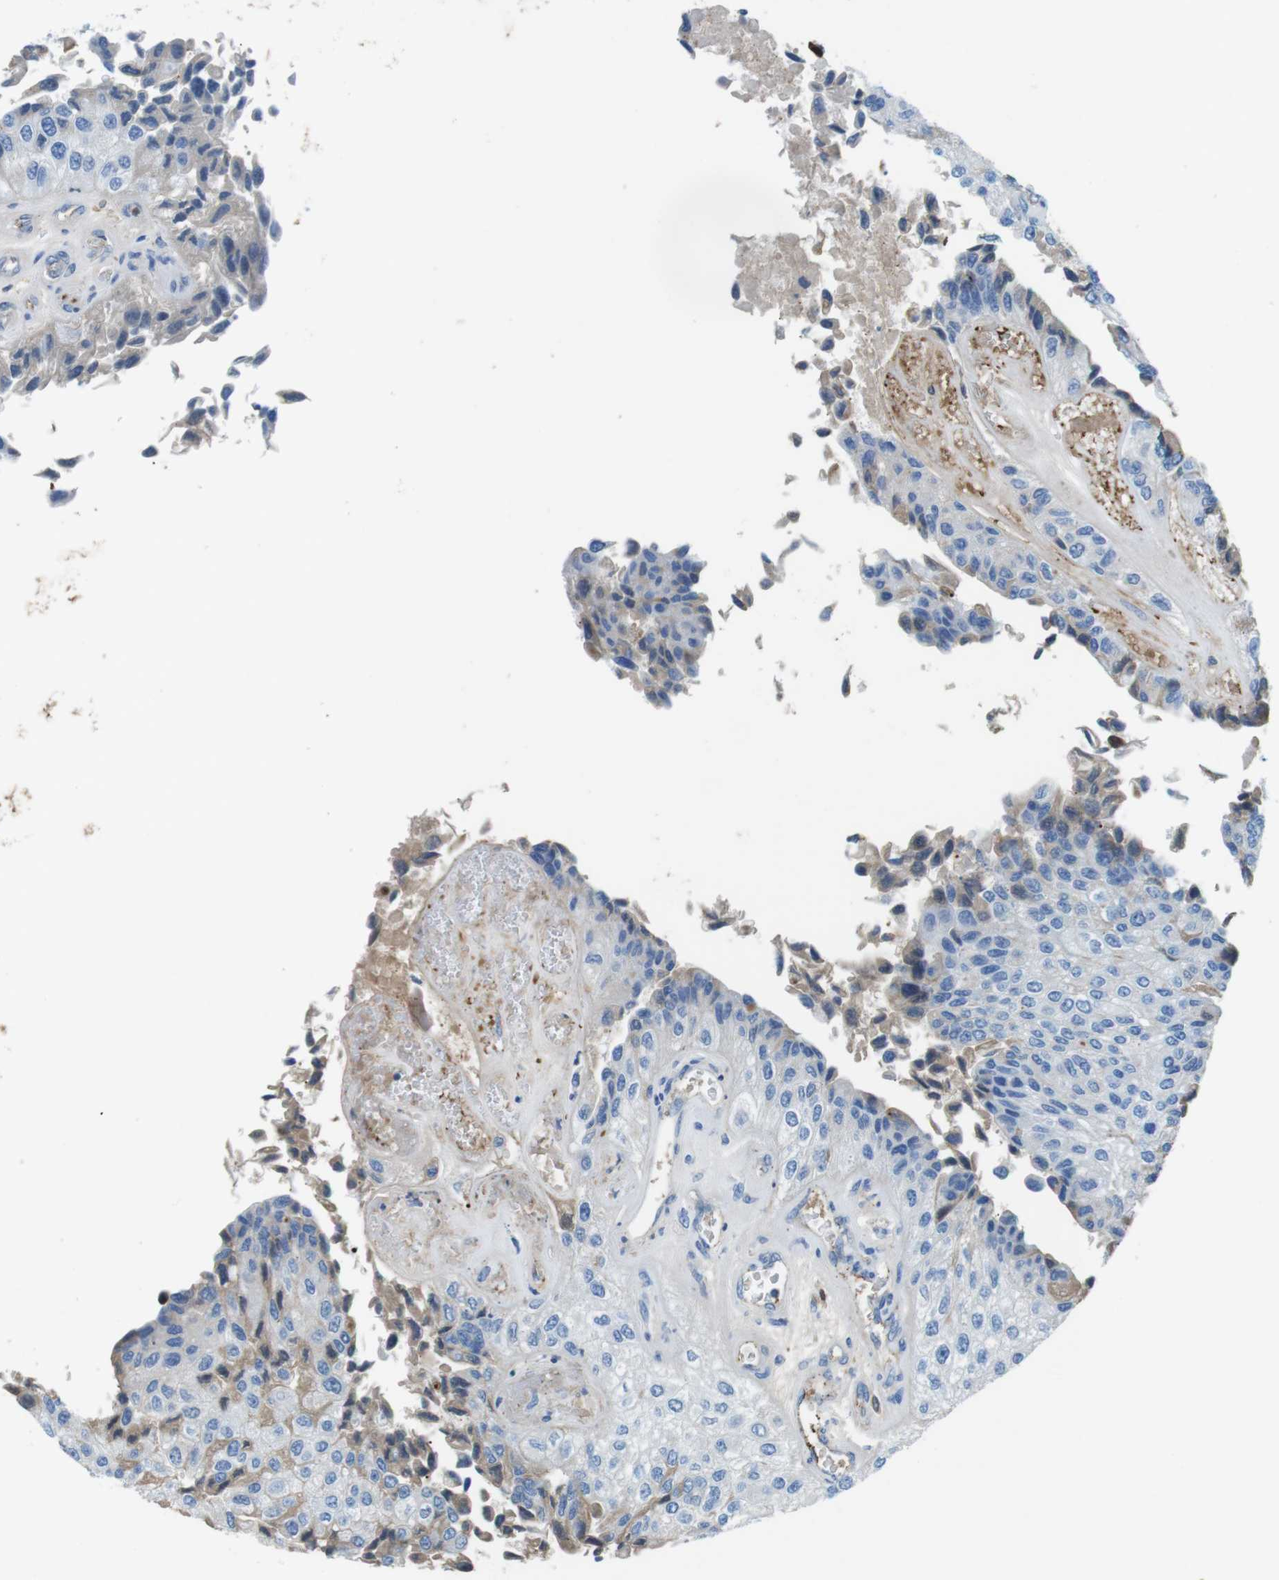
{"staining": {"intensity": "negative", "quantity": "none", "location": "none"}, "tissue": "urothelial cancer", "cell_type": "Tumor cells", "image_type": "cancer", "snomed": [{"axis": "morphology", "description": "Urothelial carcinoma, High grade"}, {"axis": "topography", "description": "Kidney"}, {"axis": "topography", "description": "Urinary bladder"}], "caption": "The IHC histopathology image has no significant staining in tumor cells of urothelial cancer tissue. The staining was performed using DAB (3,3'-diaminobenzidine) to visualize the protein expression in brown, while the nuclei were stained in blue with hematoxylin (Magnification: 20x).", "gene": "TMPRSS15", "patient": {"sex": "male", "age": 77}}